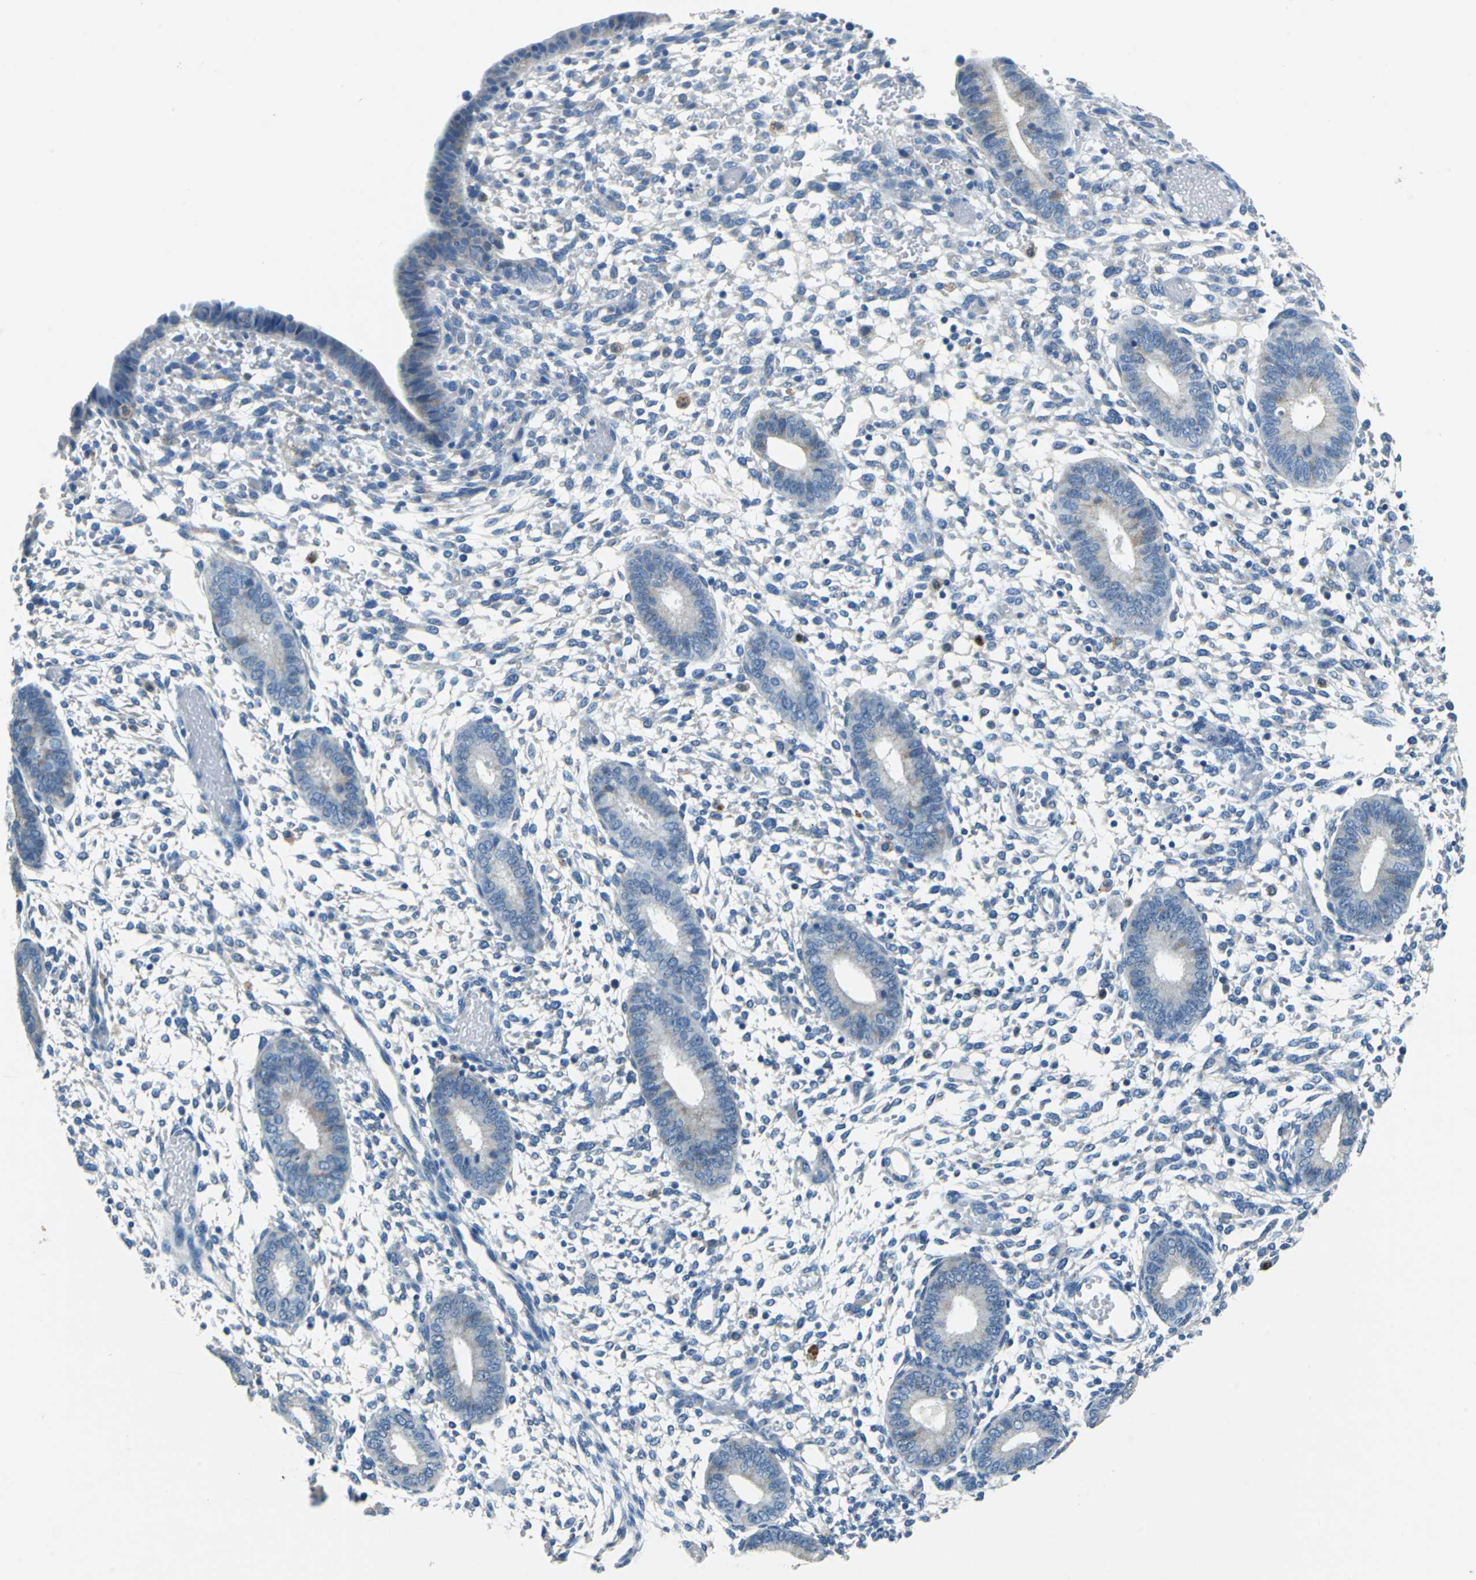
{"staining": {"intensity": "negative", "quantity": "none", "location": "none"}, "tissue": "endometrium", "cell_type": "Cells in endometrial stroma", "image_type": "normal", "snomed": [{"axis": "morphology", "description": "Normal tissue, NOS"}, {"axis": "topography", "description": "Endometrium"}], "caption": "Immunohistochemistry (IHC) histopathology image of benign endometrium stained for a protein (brown), which exhibits no staining in cells in endometrial stroma. The staining was performed using DAB (3,3'-diaminobenzidine) to visualize the protein expression in brown, while the nuclei were stained in blue with hematoxylin (Magnification: 20x).", "gene": "TEX264", "patient": {"sex": "female", "age": 42}}